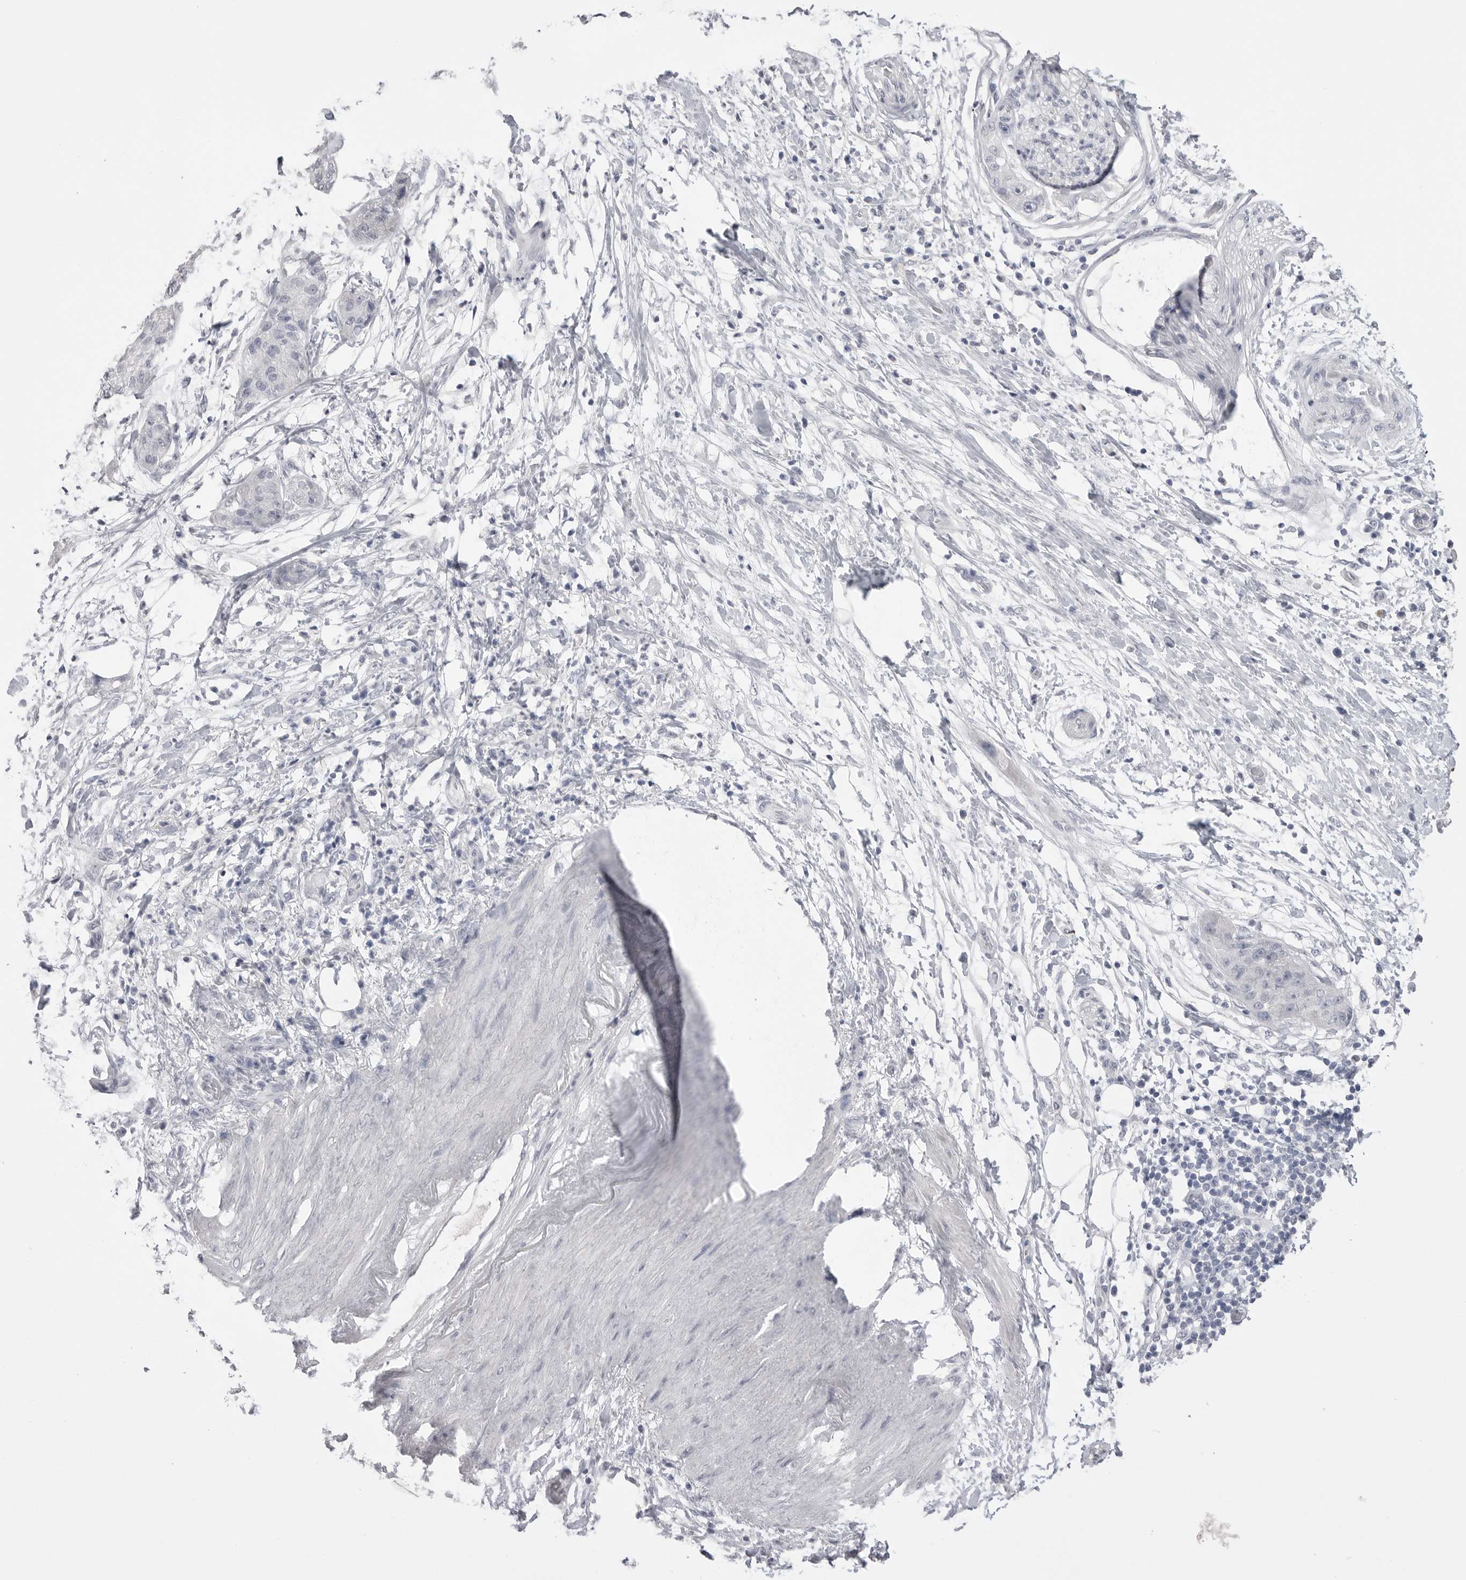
{"staining": {"intensity": "negative", "quantity": "none", "location": "none"}, "tissue": "pancreatic cancer", "cell_type": "Tumor cells", "image_type": "cancer", "snomed": [{"axis": "morphology", "description": "Adenocarcinoma, NOS"}, {"axis": "topography", "description": "Pancreas"}], "caption": "High power microscopy micrograph of an immunohistochemistry photomicrograph of pancreatic cancer, revealing no significant expression in tumor cells.", "gene": "CPB1", "patient": {"sex": "female", "age": 78}}